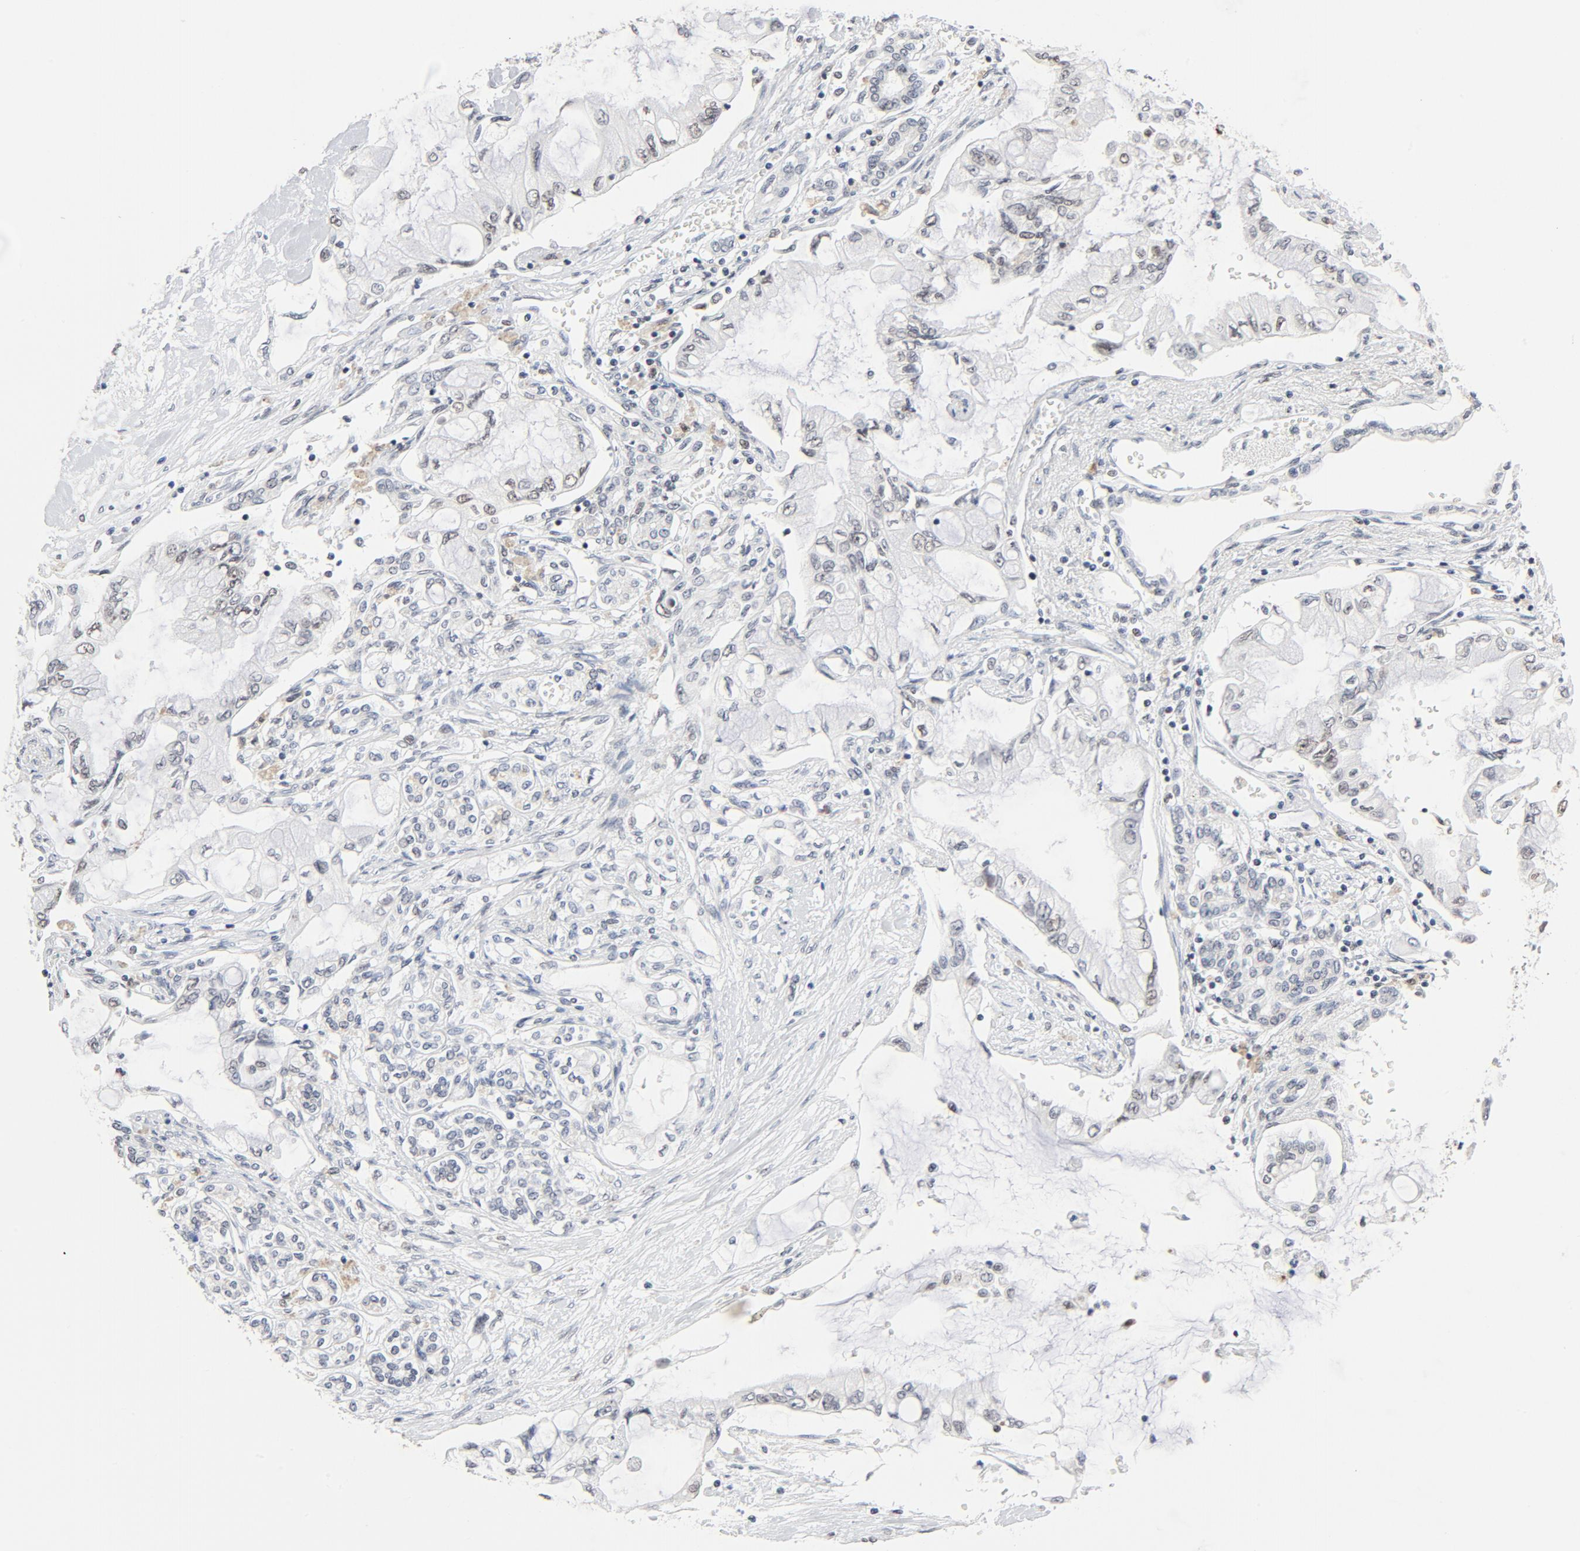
{"staining": {"intensity": "weak", "quantity": "<25%", "location": "nuclear"}, "tissue": "pancreatic cancer", "cell_type": "Tumor cells", "image_type": "cancer", "snomed": [{"axis": "morphology", "description": "Adenocarcinoma, NOS"}, {"axis": "topography", "description": "Pancreas"}], "caption": "Tumor cells are negative for protein expression in human pancreatic cancer.", "gene": "GTF2H1", "patient": {"sex": "female", "age": 70}}